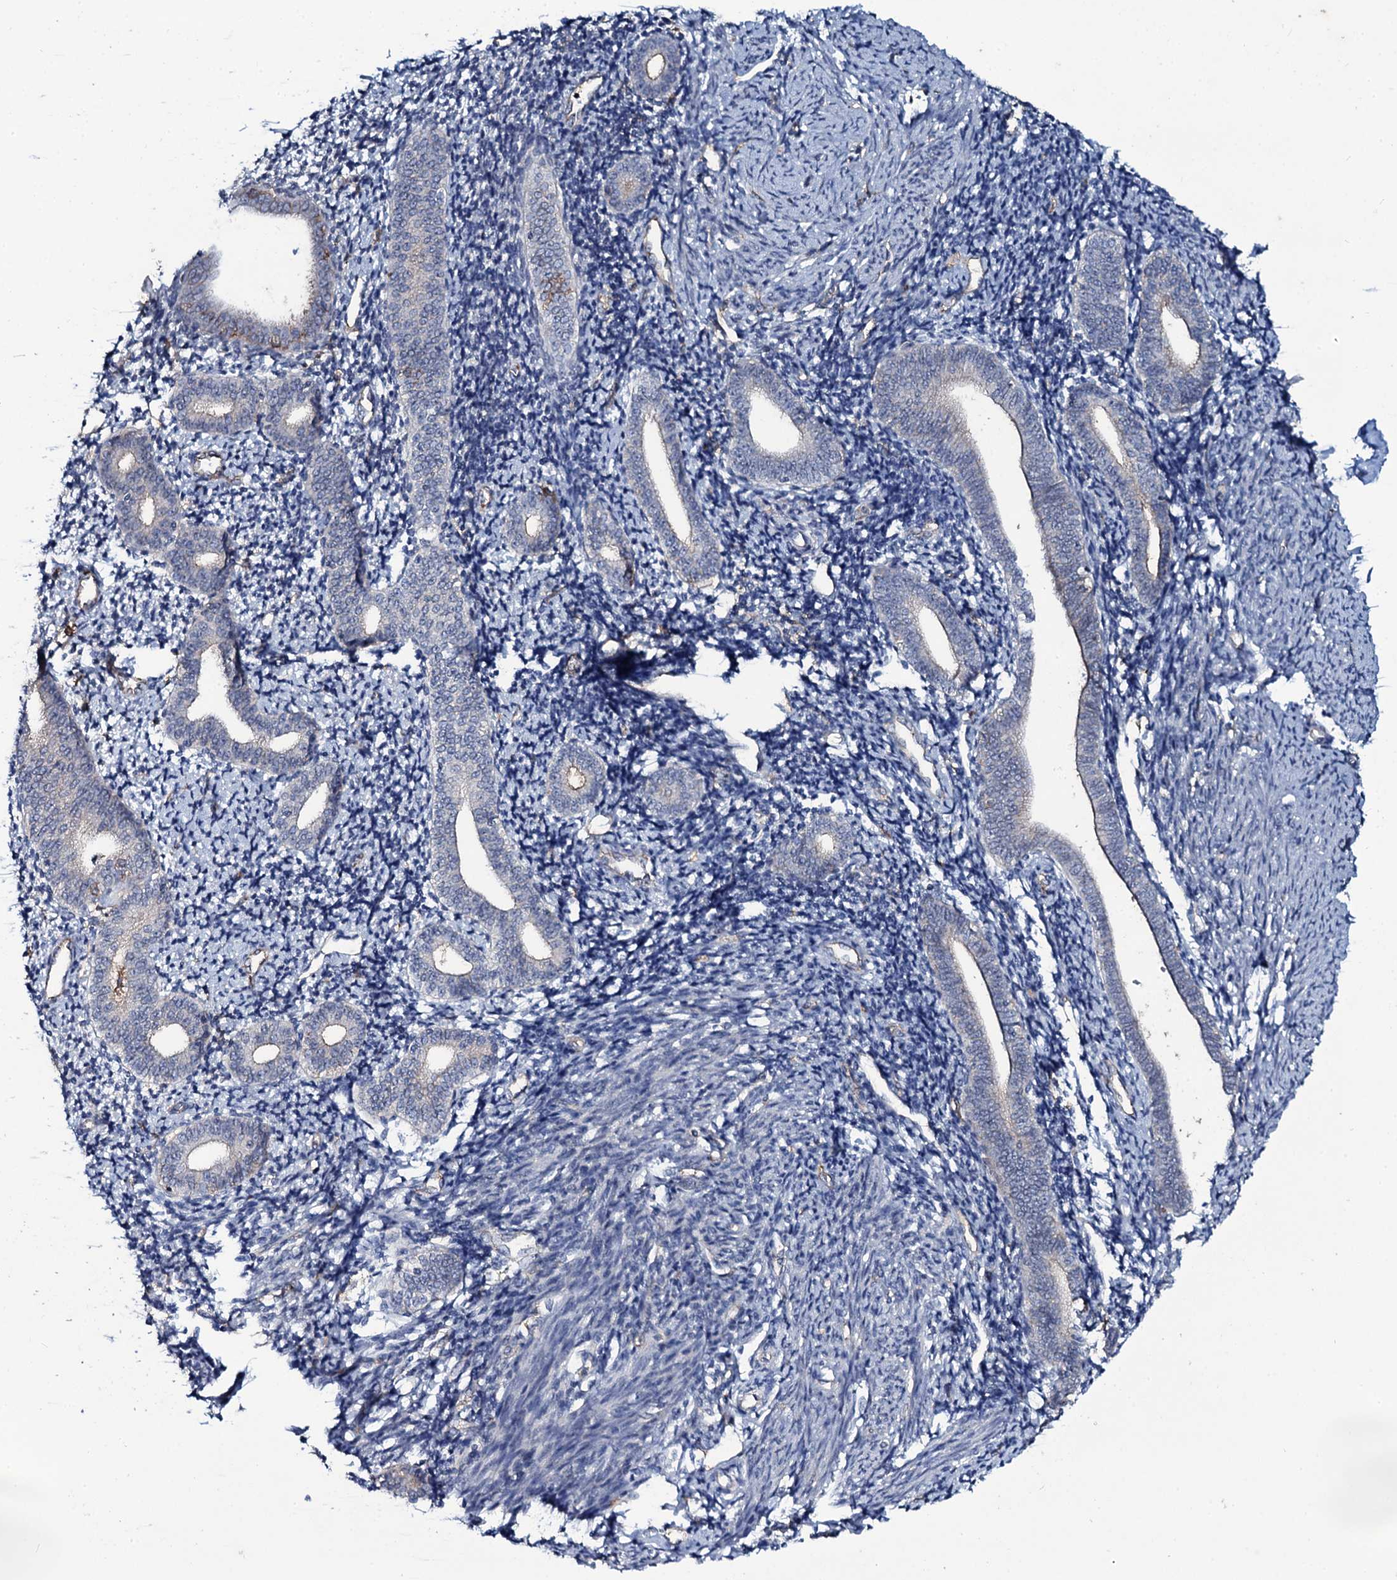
{"staining": {"intensity": "negative", "quantity": "none", "location": "none"}, "tissue": "endometrium", "cell_type": "Cells in endometrial stroma", "image_type": "normal", "snomed": [{"axis": "morphology", "description": "Normal tissue, NOS"}, {"axis": "topography", "description": "Endometrium"}], "caption": "Cells in endometrial stroma show no significant protein expression in unremarkable endometrium. Brightfield microscopy of immunohistochemistry stained with DAB (3,3'-diaminobenzidine) (brown) and hematoxylin (blue), captured at high magnification.", "gene": "SNAP23", "patient": {"sex": "female", "age": 56}}